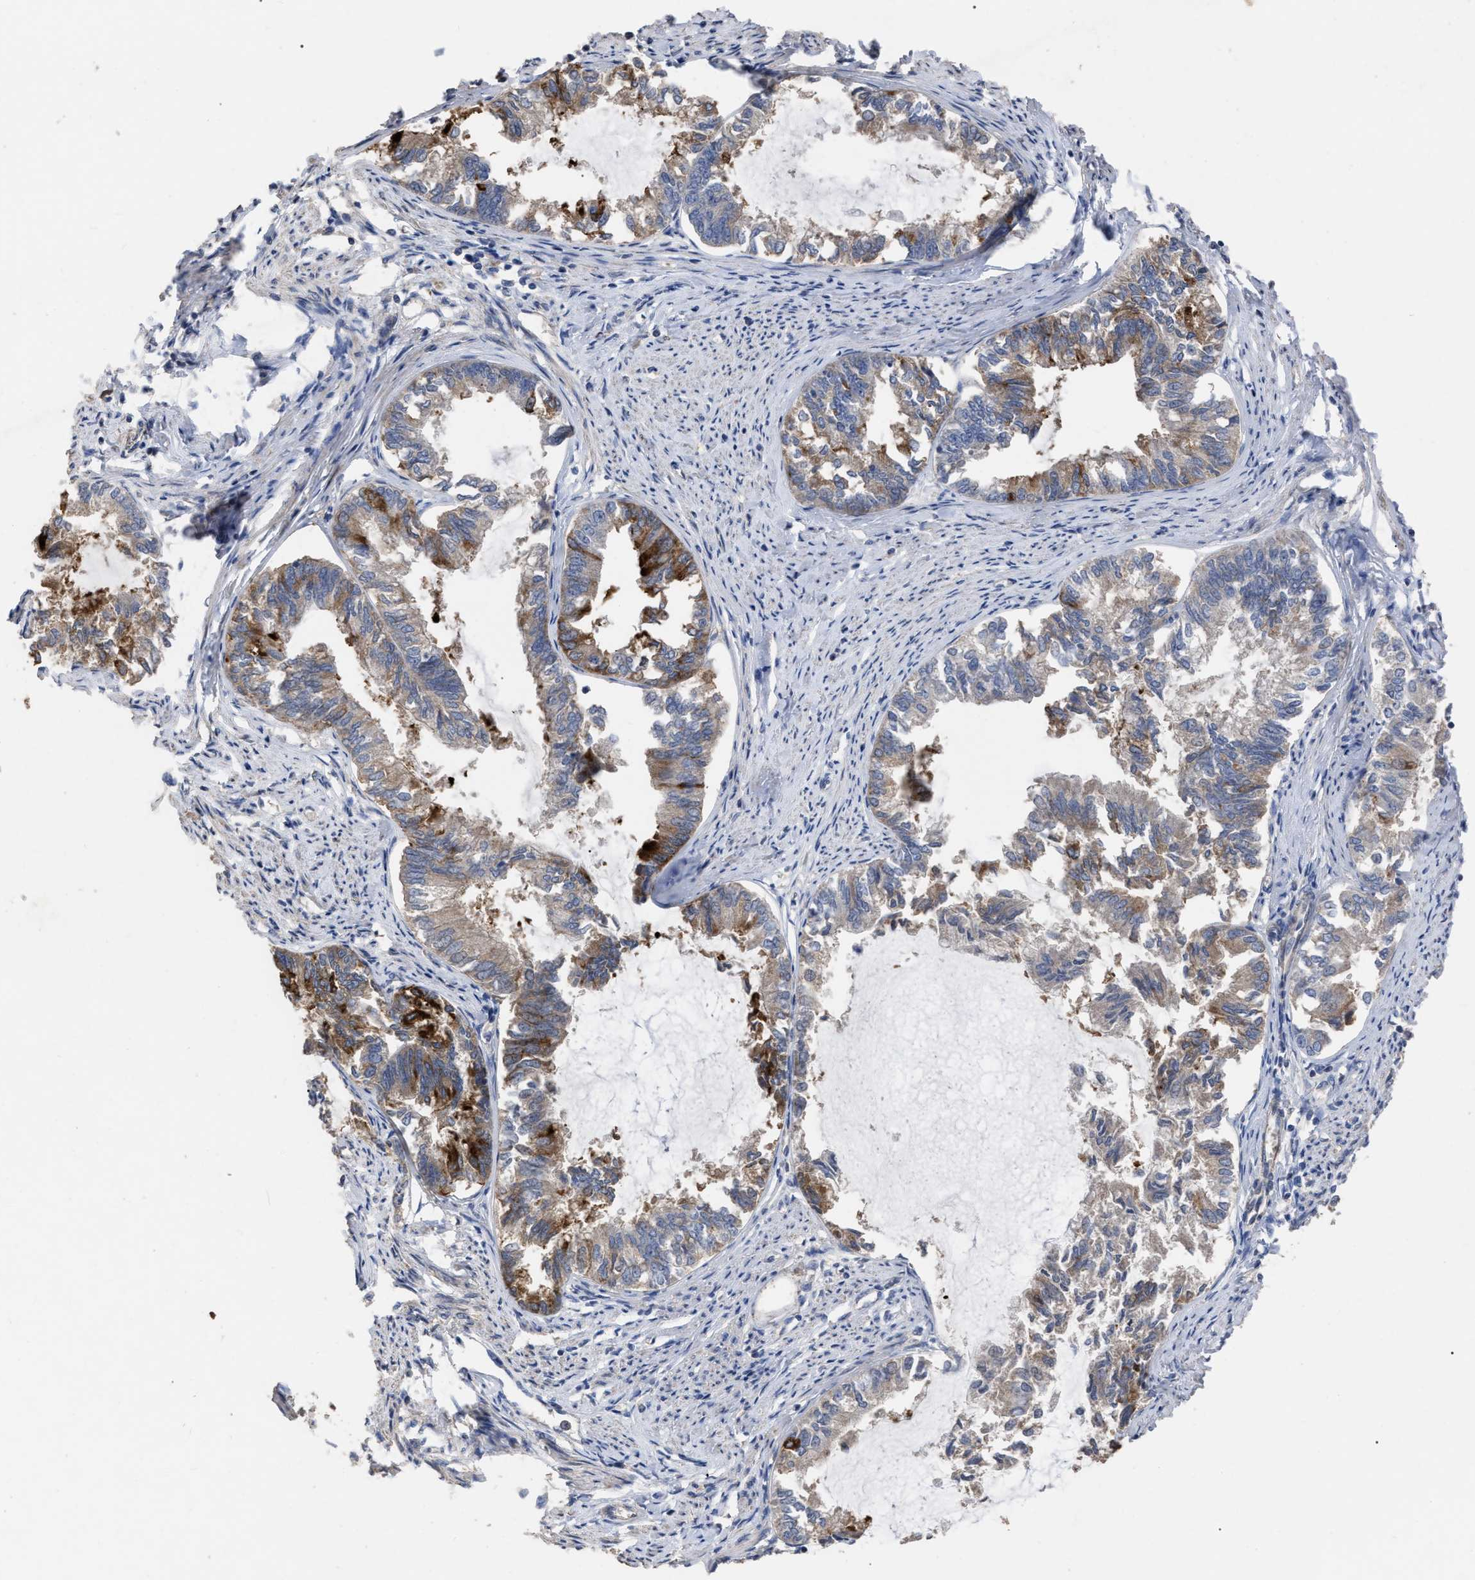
{"staining": {"intensity": "strong", "quantity": "<25%", "location": "cytoplasmic/membranous"}, "tissue": "endometrial cancer", "cell_type": "Tumor cells", "image_type": "cancer", "snomed": [{"axis": "morphology", "description": "Adenocarcinoma, NOS"}, {"axis": "topography", "description": "Endometrium"}], "caption": "Endometrial cancer (adenocarcinoma) stained for a protein exhibits strong cytoplasmic/membranous positivity in tumor cells. (DAB (3,3'-diaminobenzidine) IHC, brown staining for protein, blue staining for nuclei).", "gene": "BTN2A1", "patient": {"sex": "female", "age": 86}}